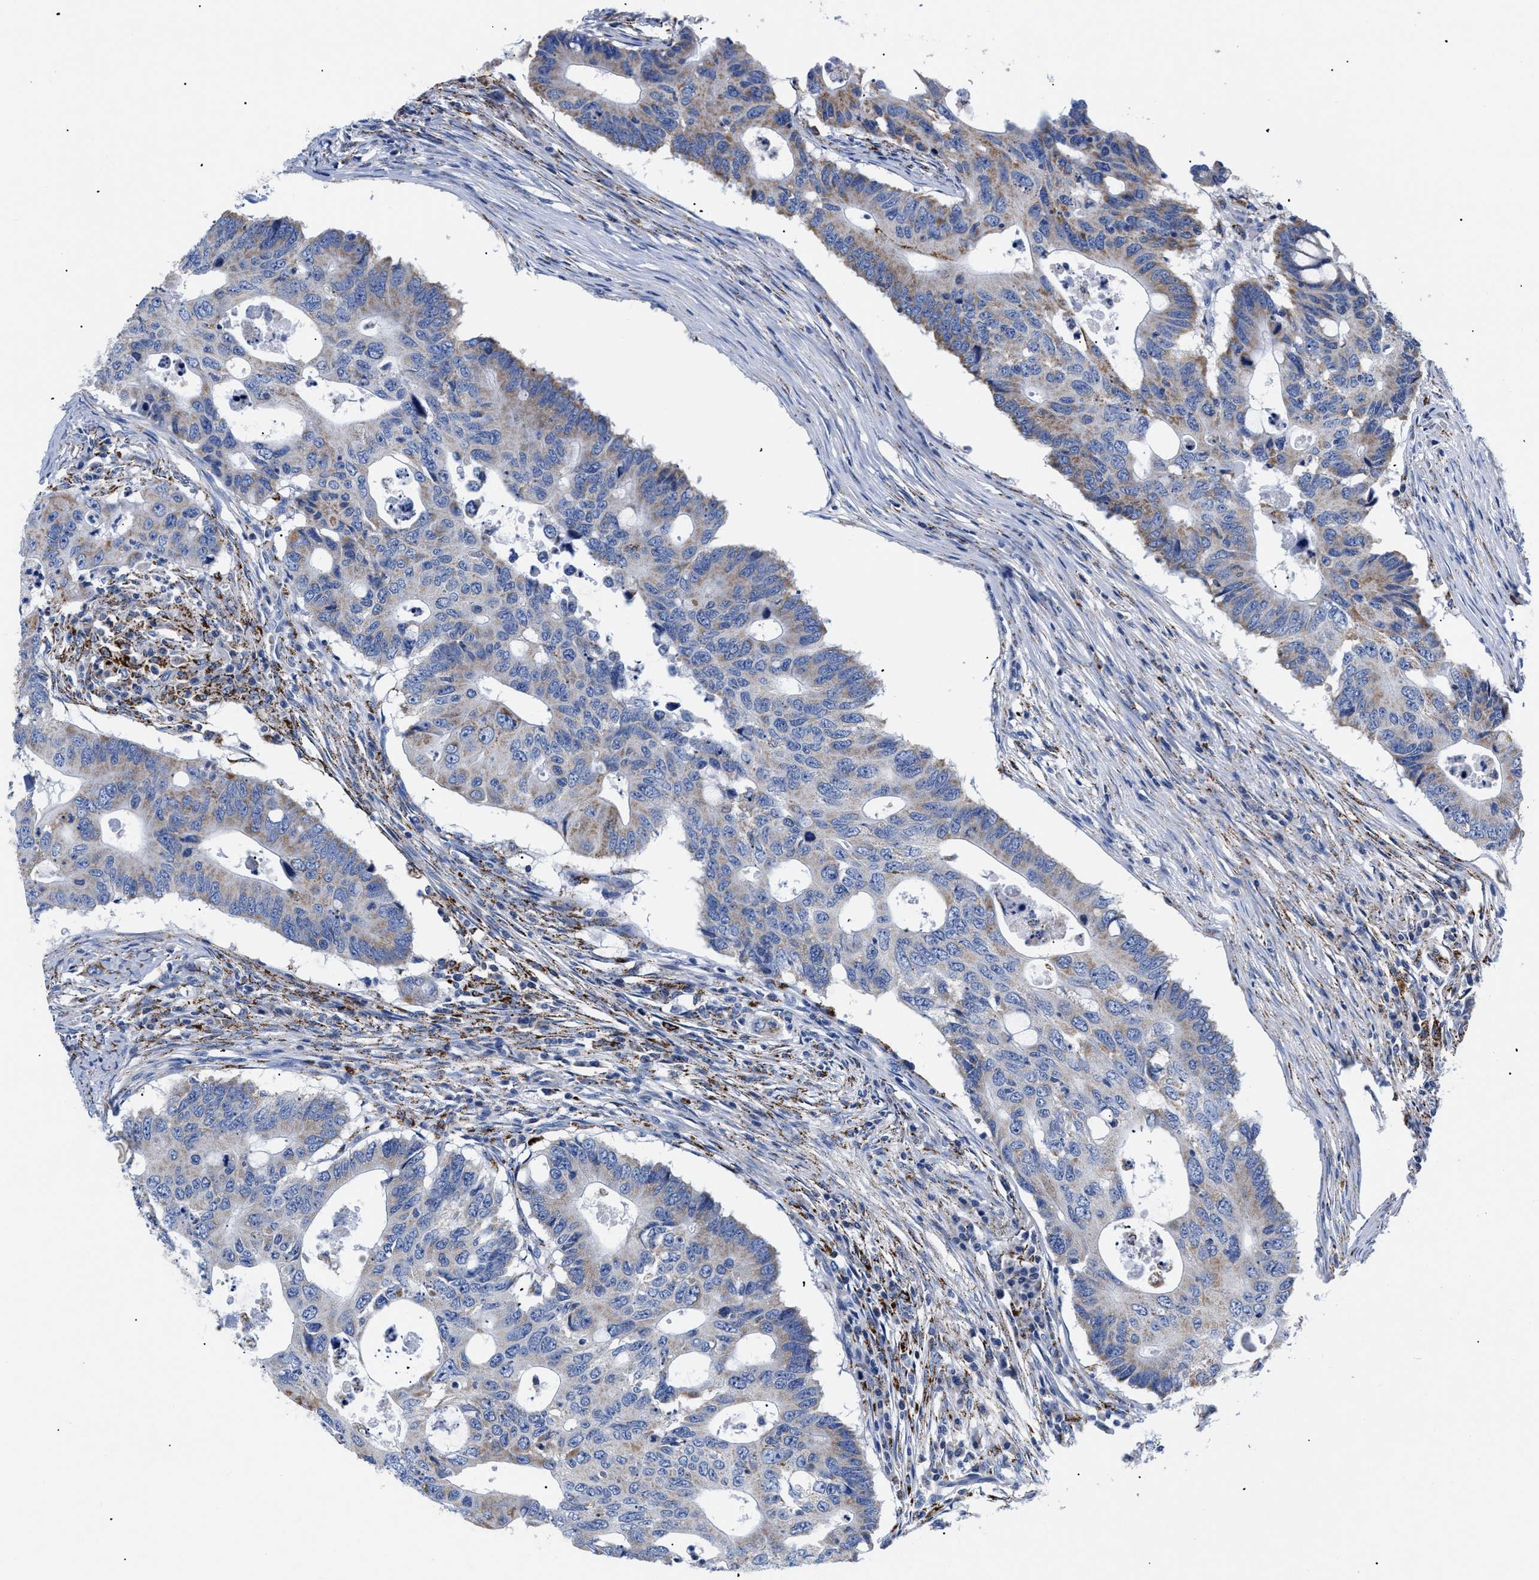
{"staining": {"intensity": "moderate", "quantity": "<25%", "location": "cytoplasmic/membranous"}, "tissue": "colorectal cancer", "cell_type": "Tumor cells", "image_type": "cancer", "snomed": [{"axis": "morphology", "description": "Adenocarcinoma, NOS"}, {"axis": "topography", "description": "Colon"}], "caption": "Adenocarcinoma (colorectal) stained for a protein (brown) demonstrates moderate cytoplasmic/membranous positive expression in approximately <25% of tumor cells.", "gene": "GPR149", "patient": {"sex": "male", "age": 71}}